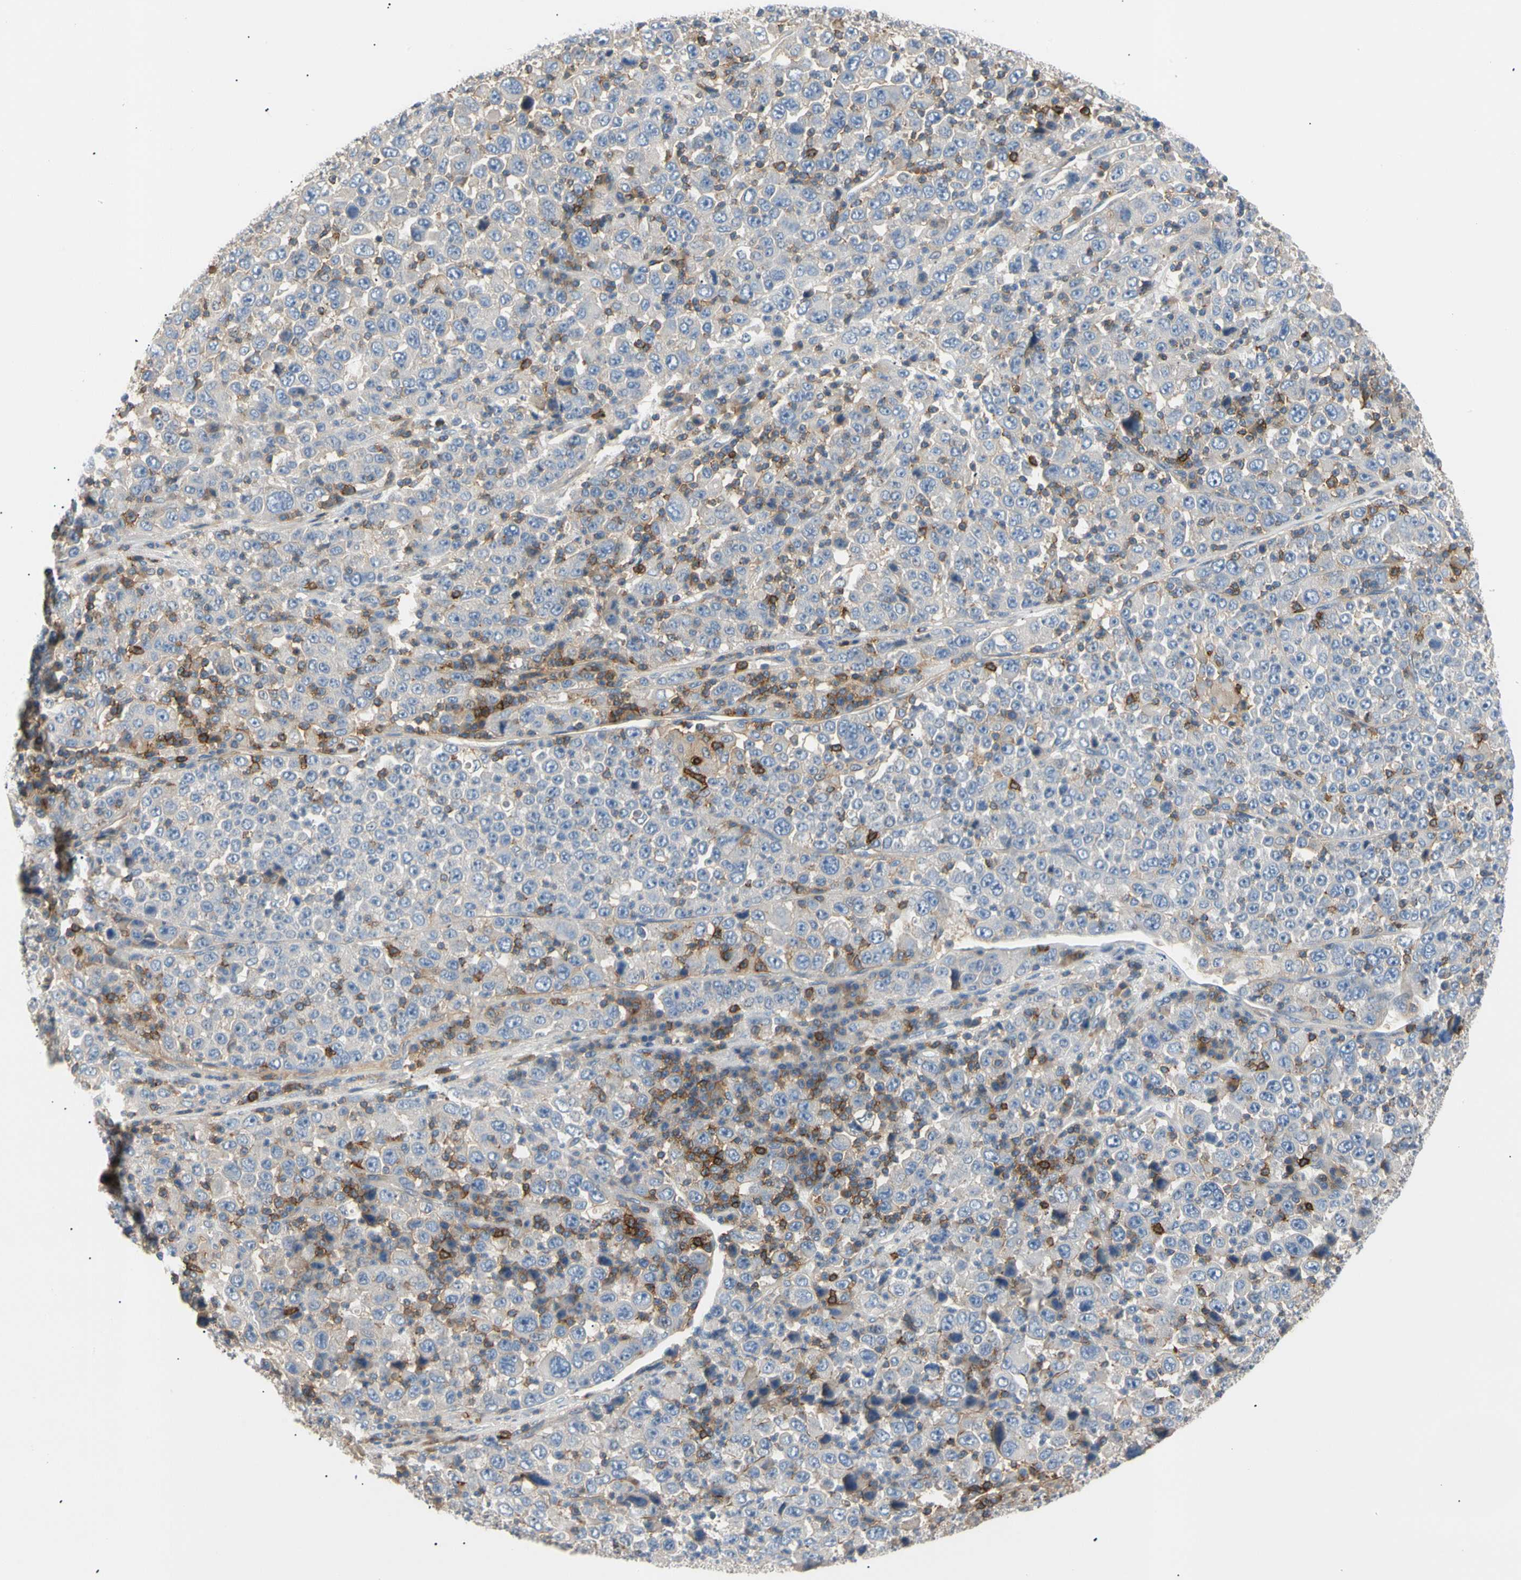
{"staining": {"intensity": "moderate", "quantity": "25%-75%", "location": "cytoplasmic/membranous"}, "tissue": "stomach cancer", "cell_type": "Tumor cells", "image_type": "cancer", "snomed": [{"axis": "morphology", "description": "Normal tissue, NOS"}, {"axis": "morphology", "description": "Adenocarcinoma, NOS"}, {"axis": "topography", "description": "Stomach, upper"}, {"axis": "topography", "description": "Stomach"}], "caption": "Brown immunohistochemical staining in human adenocarcinoma (stomach) exhibits moderate cytoplasmic/membranous expression in about 25%-75% of tumor cells.", "gene": "TNFRSF18", "patient": {"sex": "male", "age": 59}}